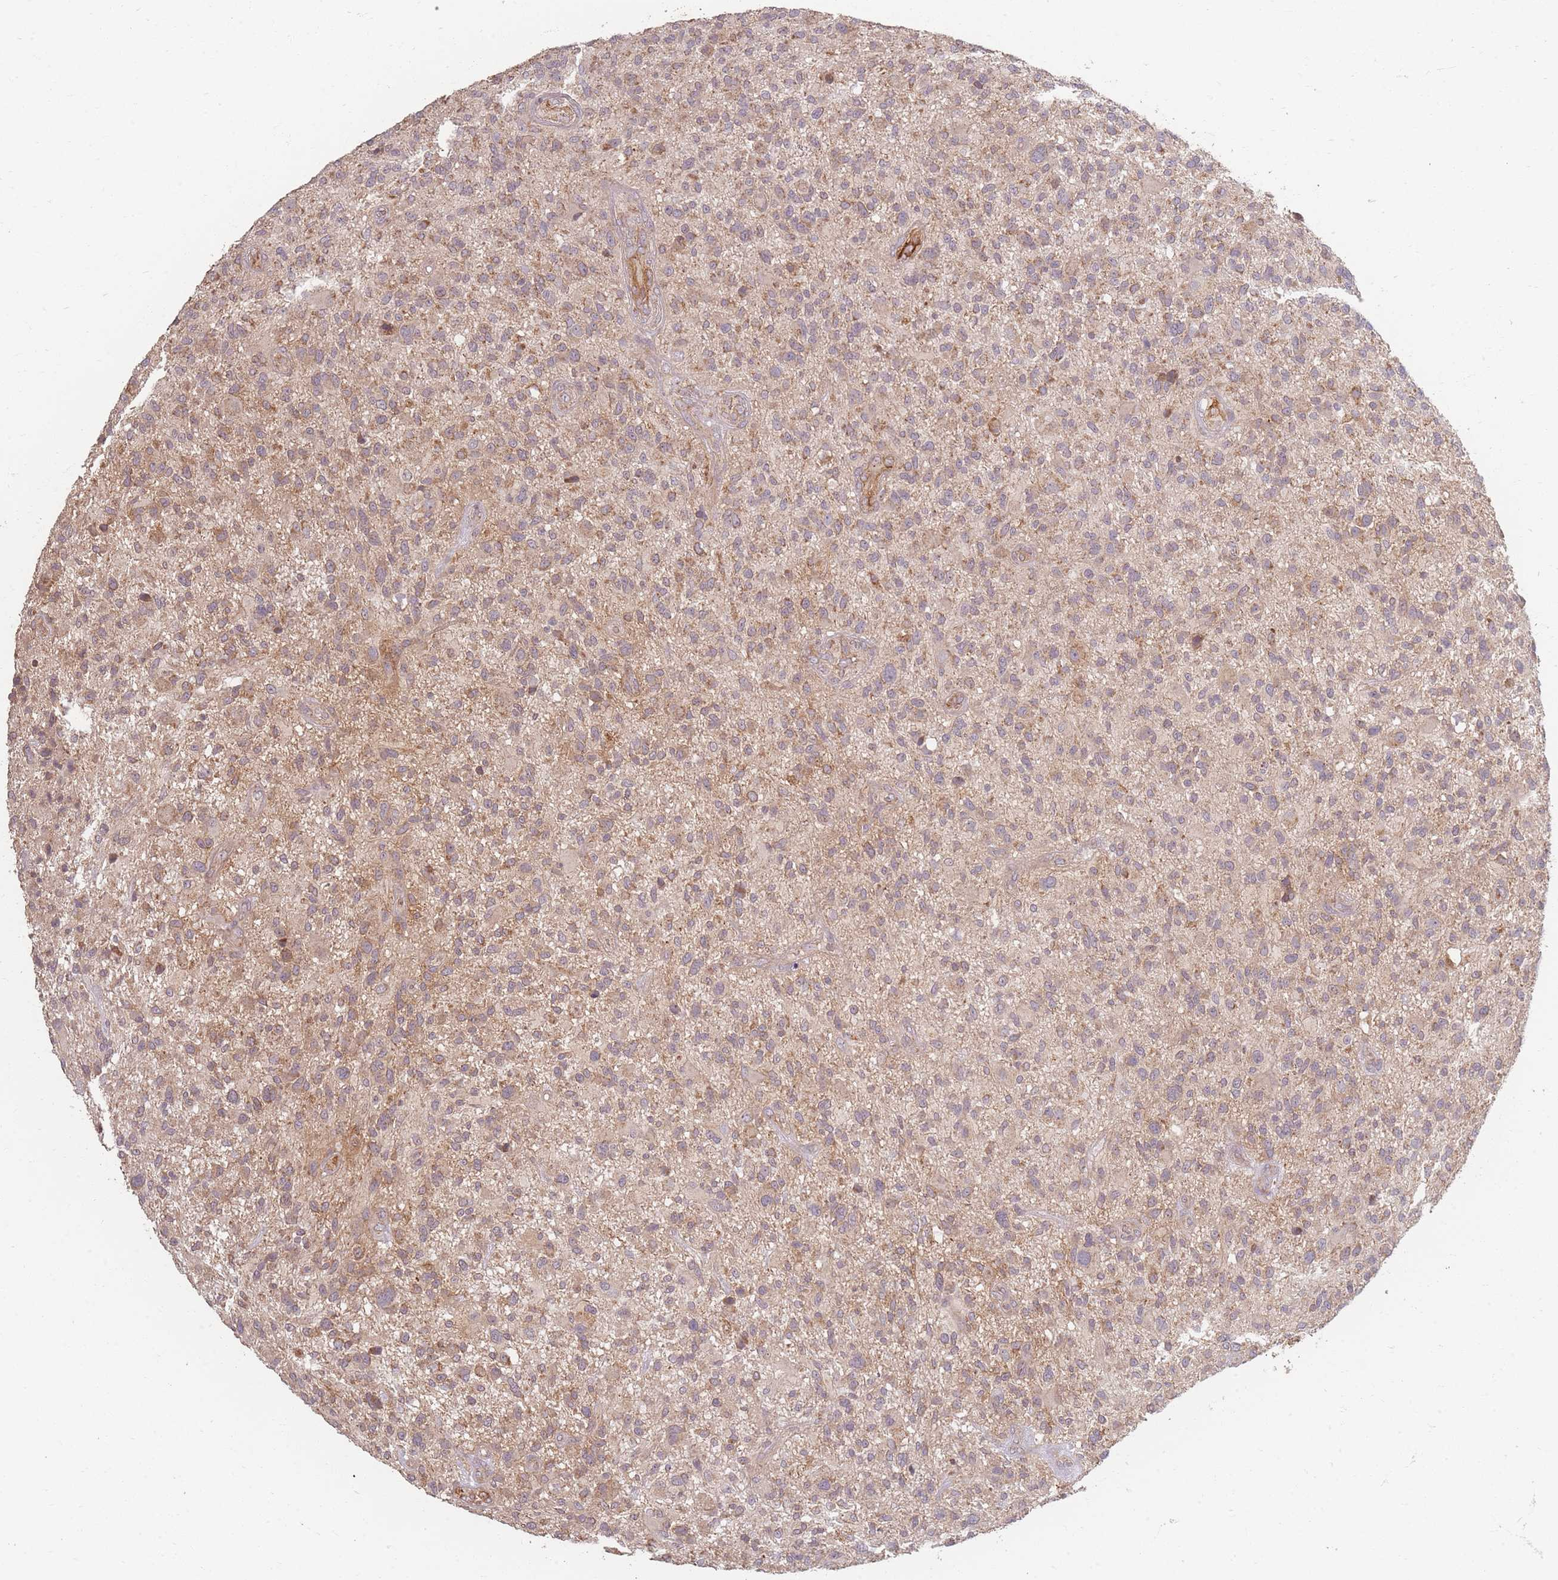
{"staining": {"intensity": "weak", "quantity": ">75%", "location": "cytoplasmic/membranous"}, "tissue": "glioma", "cell_type": "Tumor cells", "image_type": "cancer", "snomed": [{"axis": "morphology", "description": "Glioma, malignant, High grade"}, {"axis": "topography", "description": "Brain"}], "caption": "Immunohistochemistry photomicrograph of neoplastic tissue: glioma stained using IHC shows low levels of weak protein expression localized specifically in the cytoplasmic/membranous of tumor cells, appearing as a cytoplasmic/membranous brown color.", "gene": "MRPS6", "patient": {"sex": "male", "age": 47}}